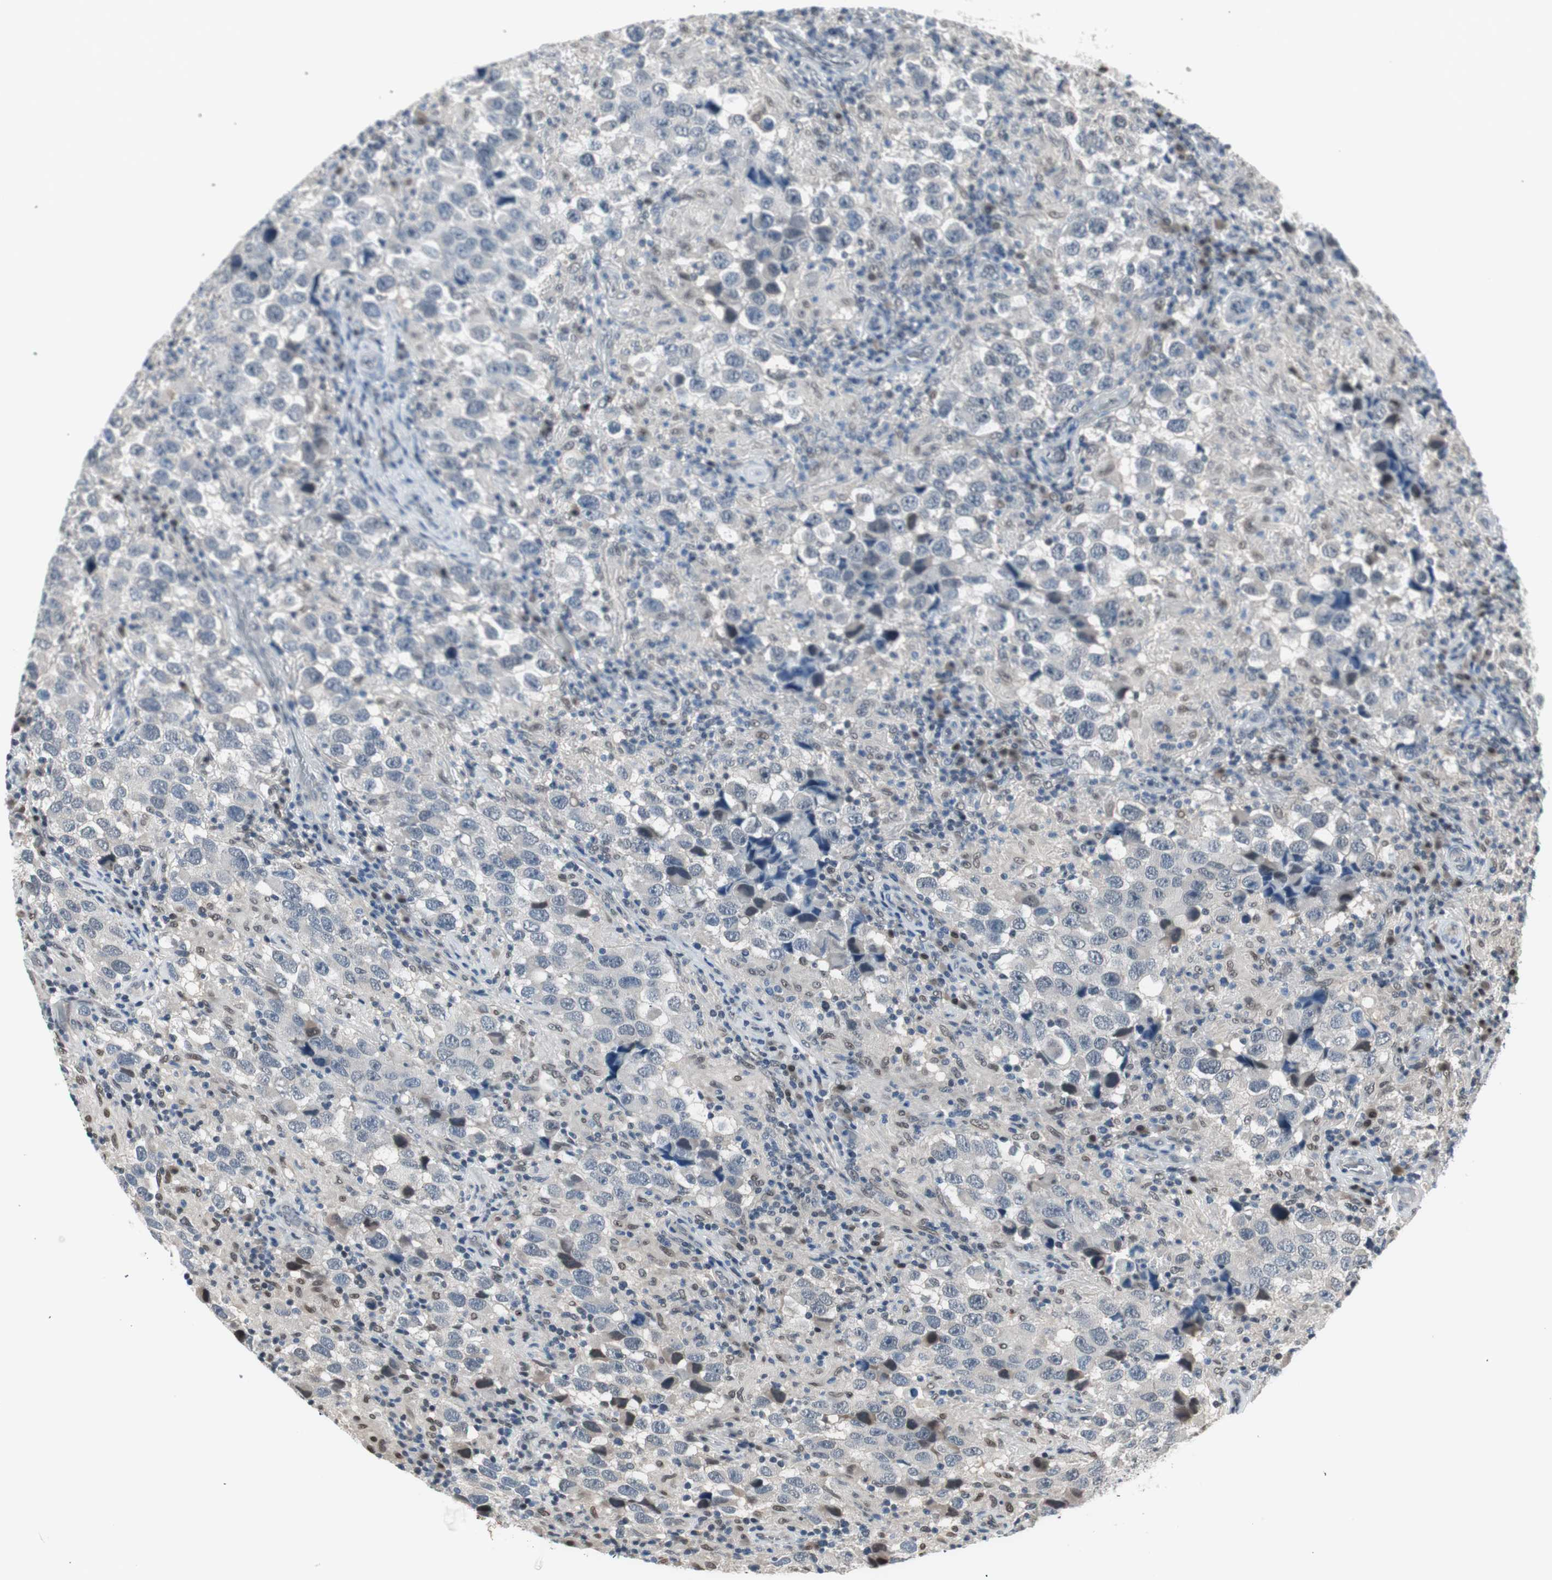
{"staining": {"intensity": "negative", "quantity": "none", "location": "none"}, "tissue": "testis cancer", "cell_type": "Tumor cells", "image_type": "cancer", "snomed": [{"axis": "morphology", "description": "Carcinoma, Embryonal, NOS"}, {"axis": "topography", "description": "Testis"}], "caption": "A high-resolution micrograph shows immunohistochemistry staining of testis cancer (embryonal carcinoma), which shows no significant positivity in tumor cells. (IHC, brightfield microscopy, high magnification).", "gene": "LONP2", "patient": {"sex": "male", "age": 21}}